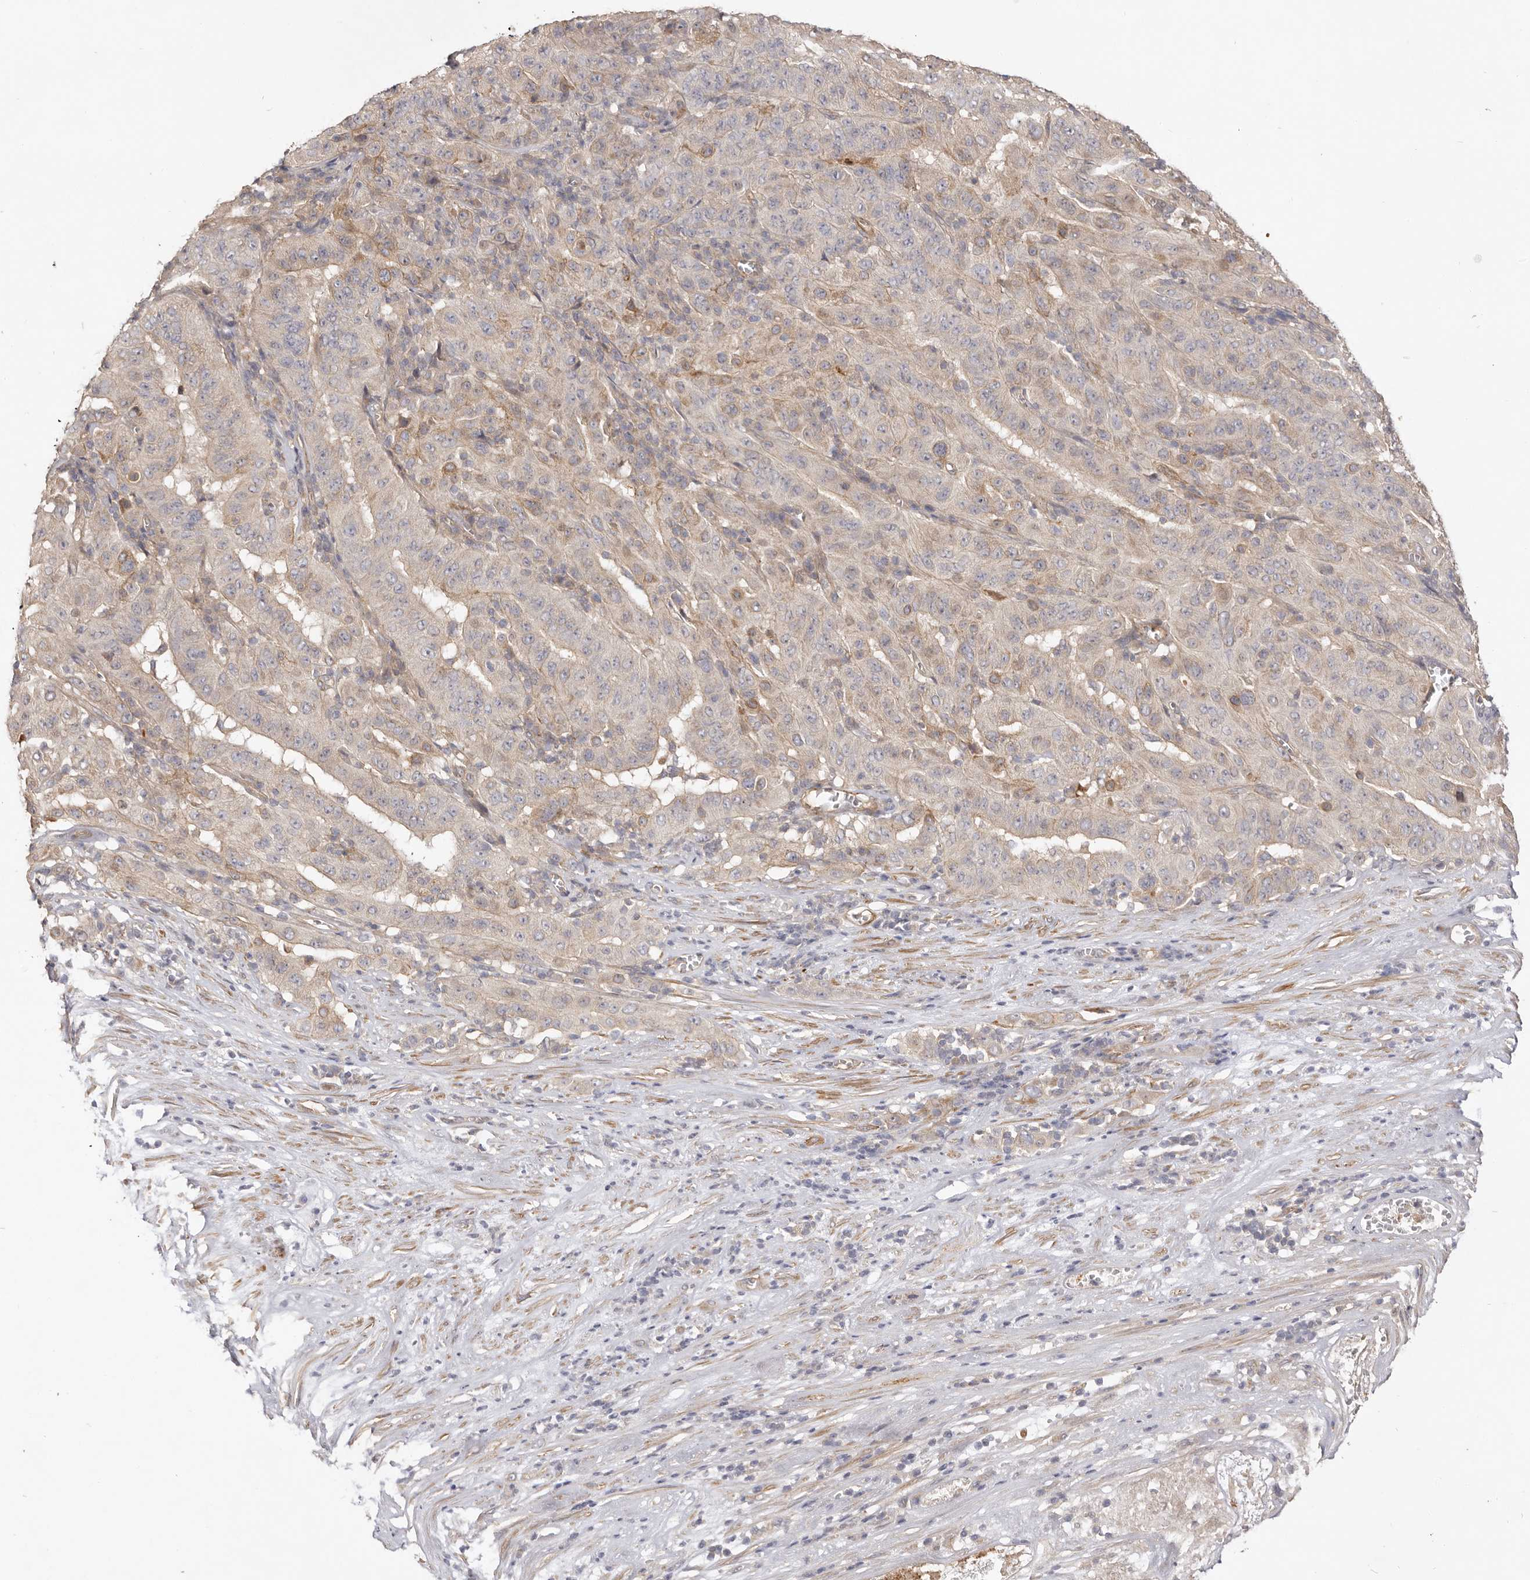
{"staining": {"intensity": "weak", "quantity": "<25%", "location": "cytoplasmic/membranous"}, "tissue": "pancreatic cancer", "cell_type": "Tumor cells", "image_type": "cancer", "snomed": [{"axis": "morphology", "description": "Adenocarcinoma, NOS"}, {"axis": "topography", "description": "Pancreas"}], "caption": "Tumor cells show no significant protein positivity in pancreatic adenocarcinoma.", "gene": "ADAMTS9", "patient": {"sex": "male", "age": 63}}